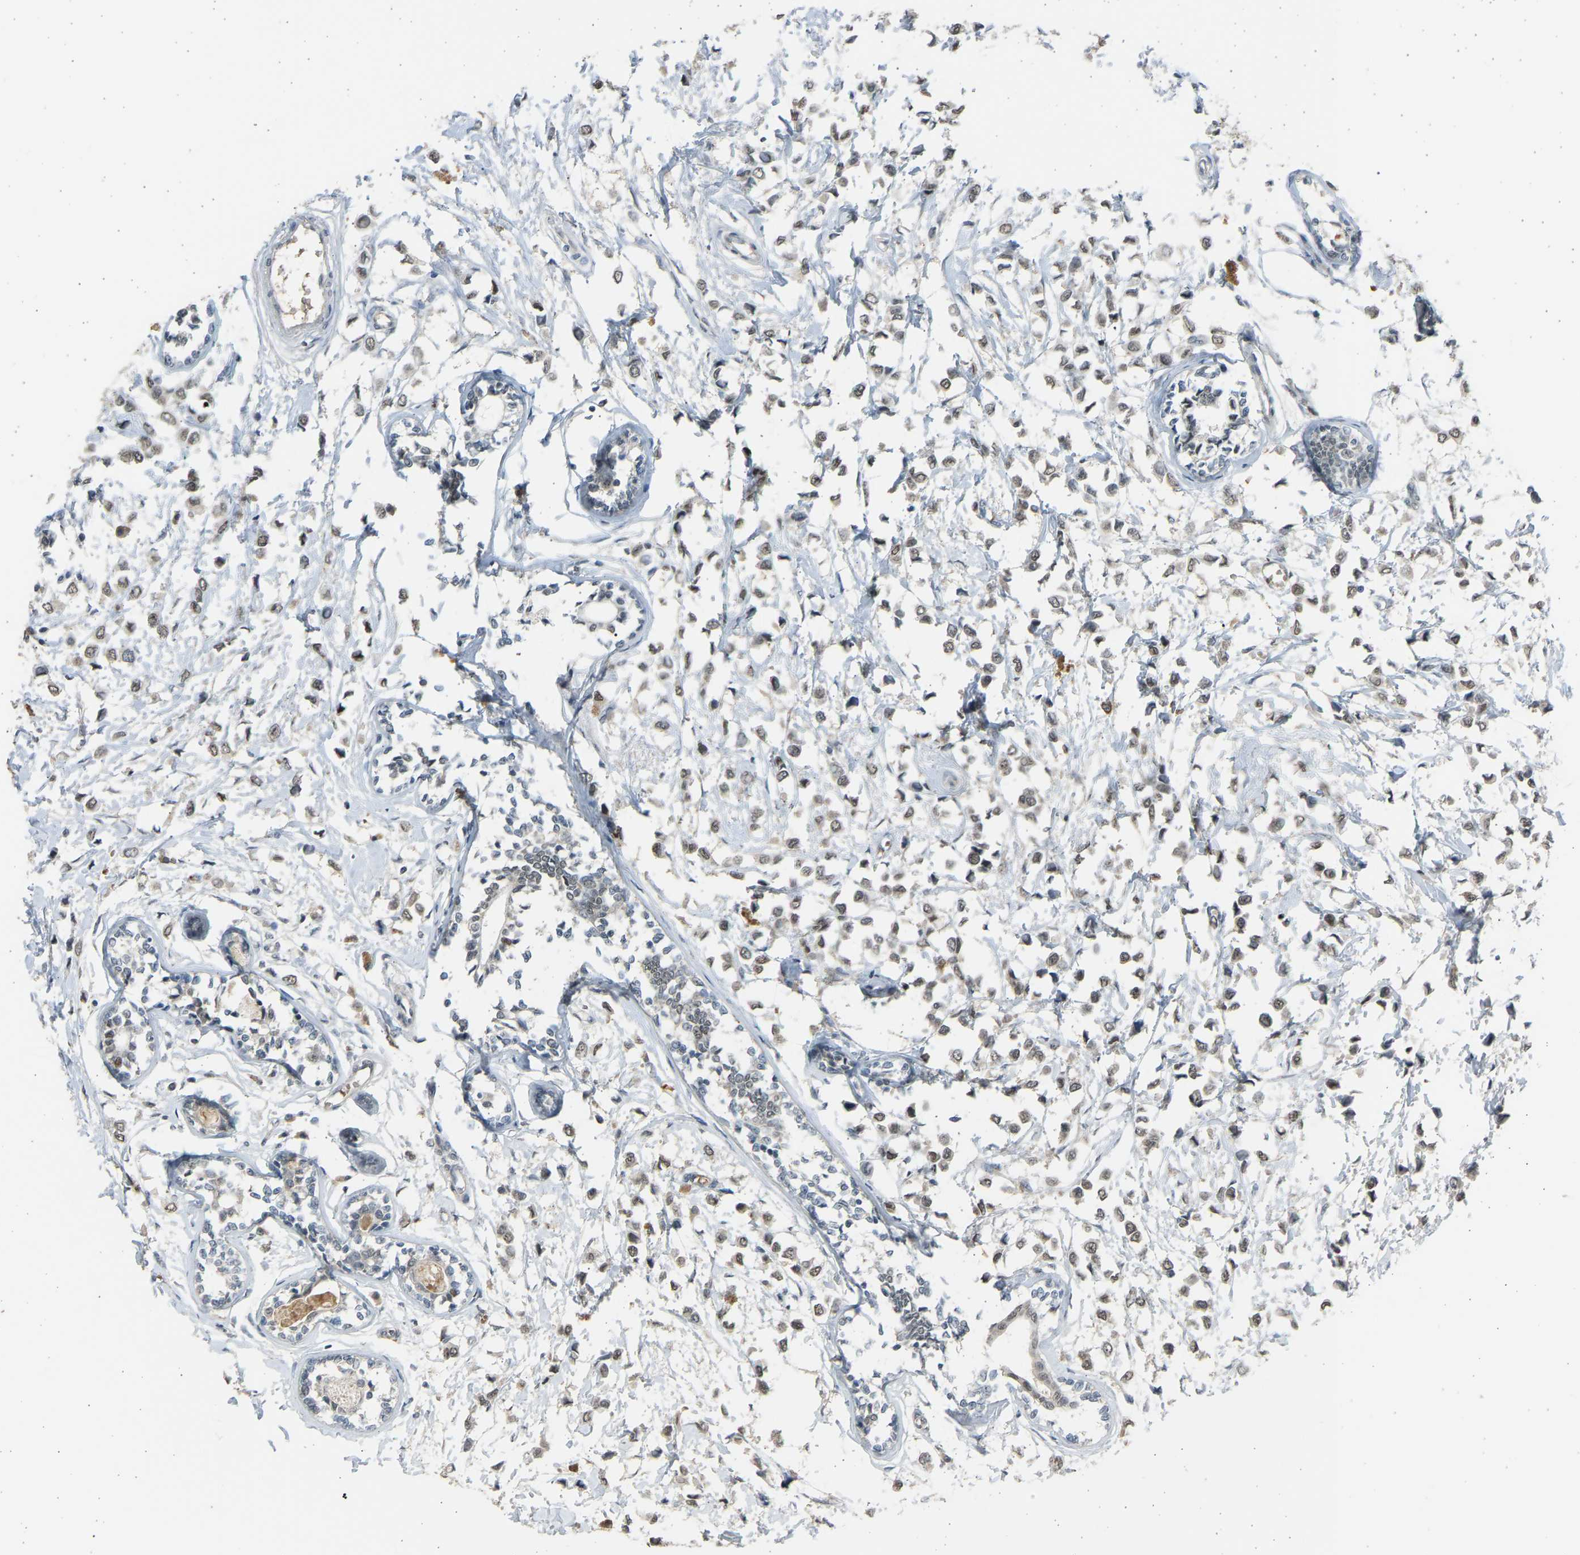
{"staining": {"intensity": "weak", "quantity": ">75%", "location": "cytoplasmic/membranous,nuclear"}, "tissue": "breast cancer", "cell_type": "Tumor cells", "image_type": "cancer", "snomed": [{"axis": "morphology", "description": "Lobular carcinoma"}, {"axis": "topography", "description": "Breast"}], "caption": "Brown immunohistochemical staining in lobular carcinoma (breast) displays weak cytoplasmic/membranous and nuclear positivity in approximately >75% of tumor cells.", "gene": "BIRC2", "patient": {"sex": "female", "age": 51}}